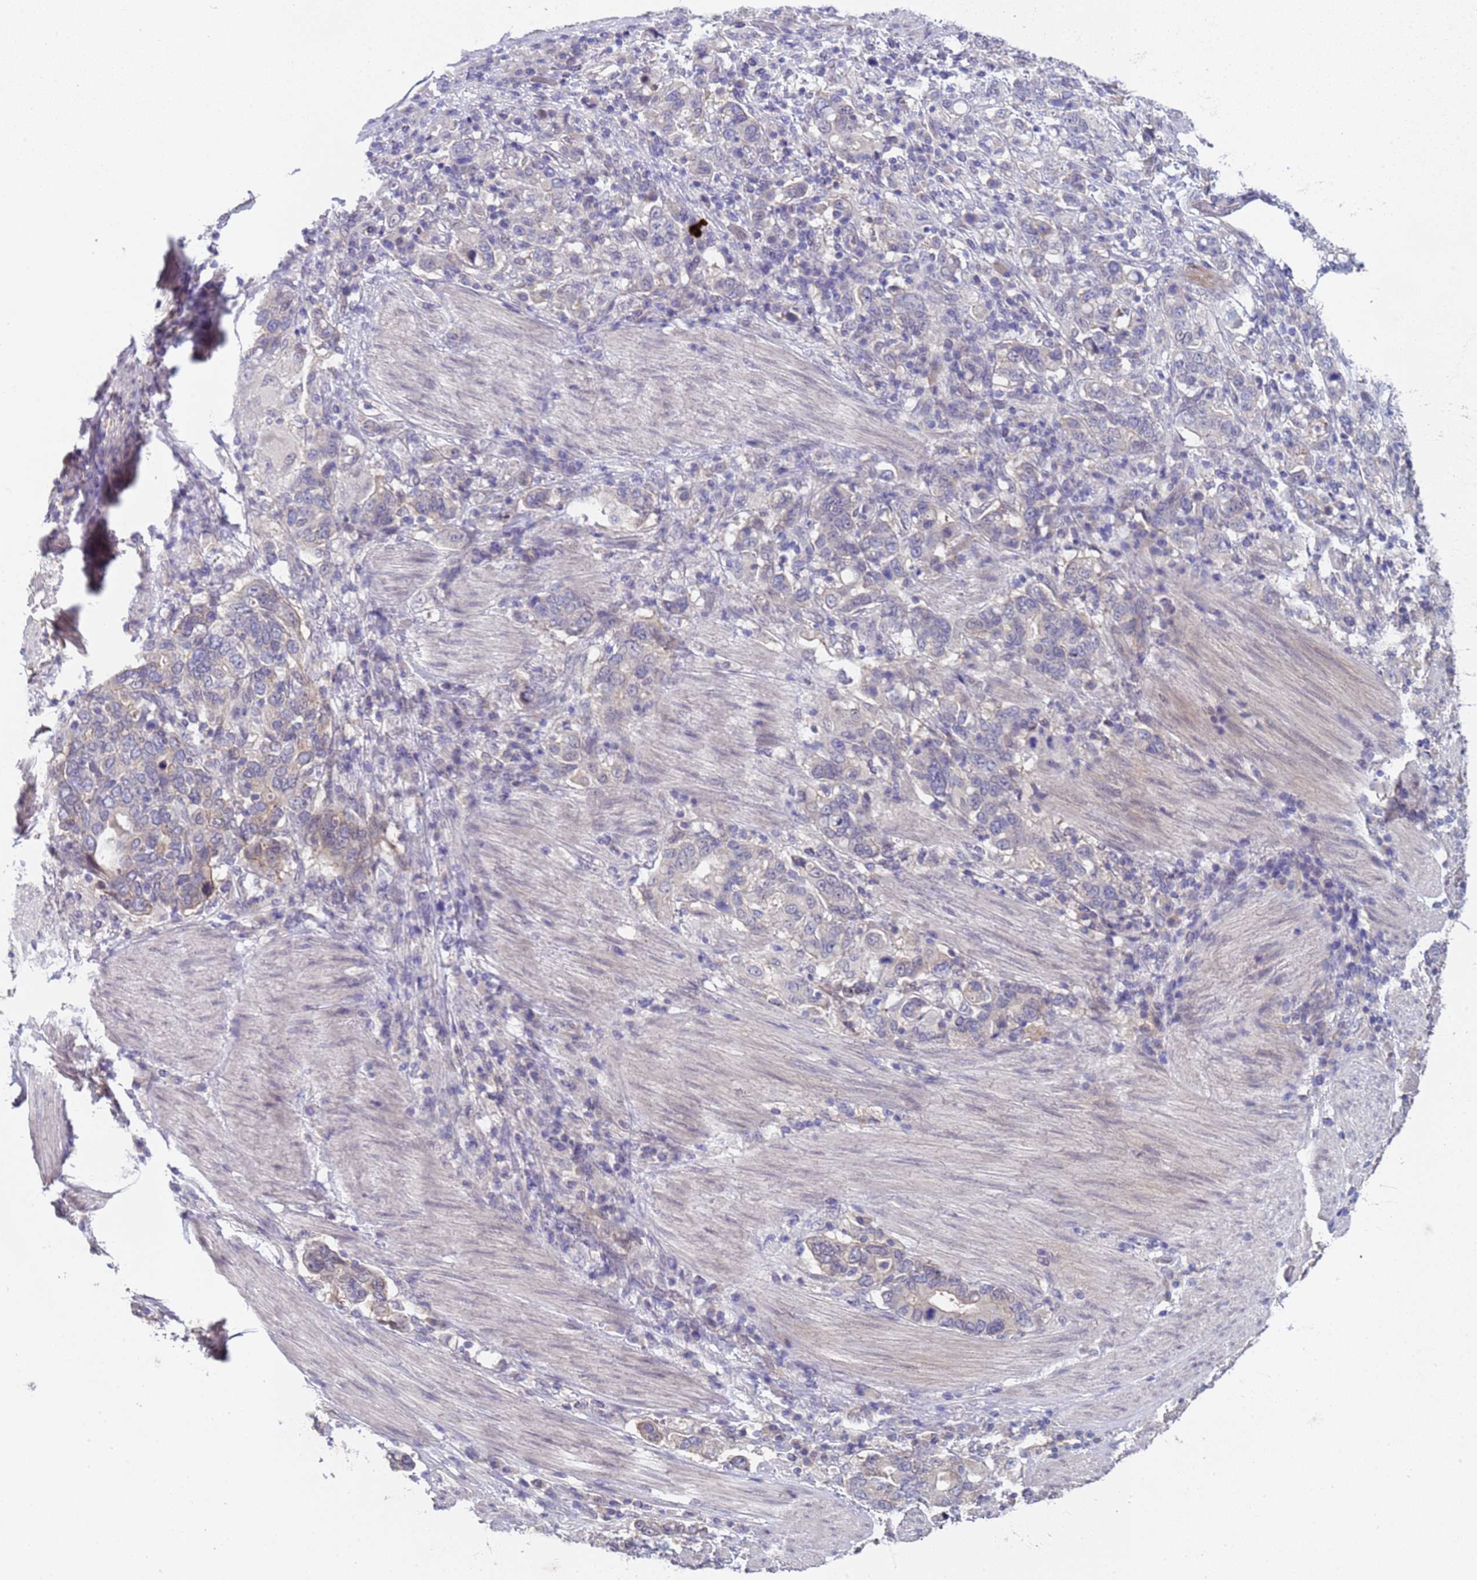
{"staining": {"intensity": "negative", "quantity": "none", "location": "none"}, "tissue": "stomach cancer", "cell_type": "Tumor cells", "image_type": "cancer", "snomed": [{"axis": "morphology", "description": "Adenocarcinoma, NOS"}, {"axis": "topography", "description": "Stomach, upper"}, {"axis": "topography", "description": "Stomach"}], "caption": "Immunohistochemical staining of stomach cancer reveals no significant expression in tumor cells.", "gene": "TRMT10A", "patient": {"sex": "male", "age": 62}}